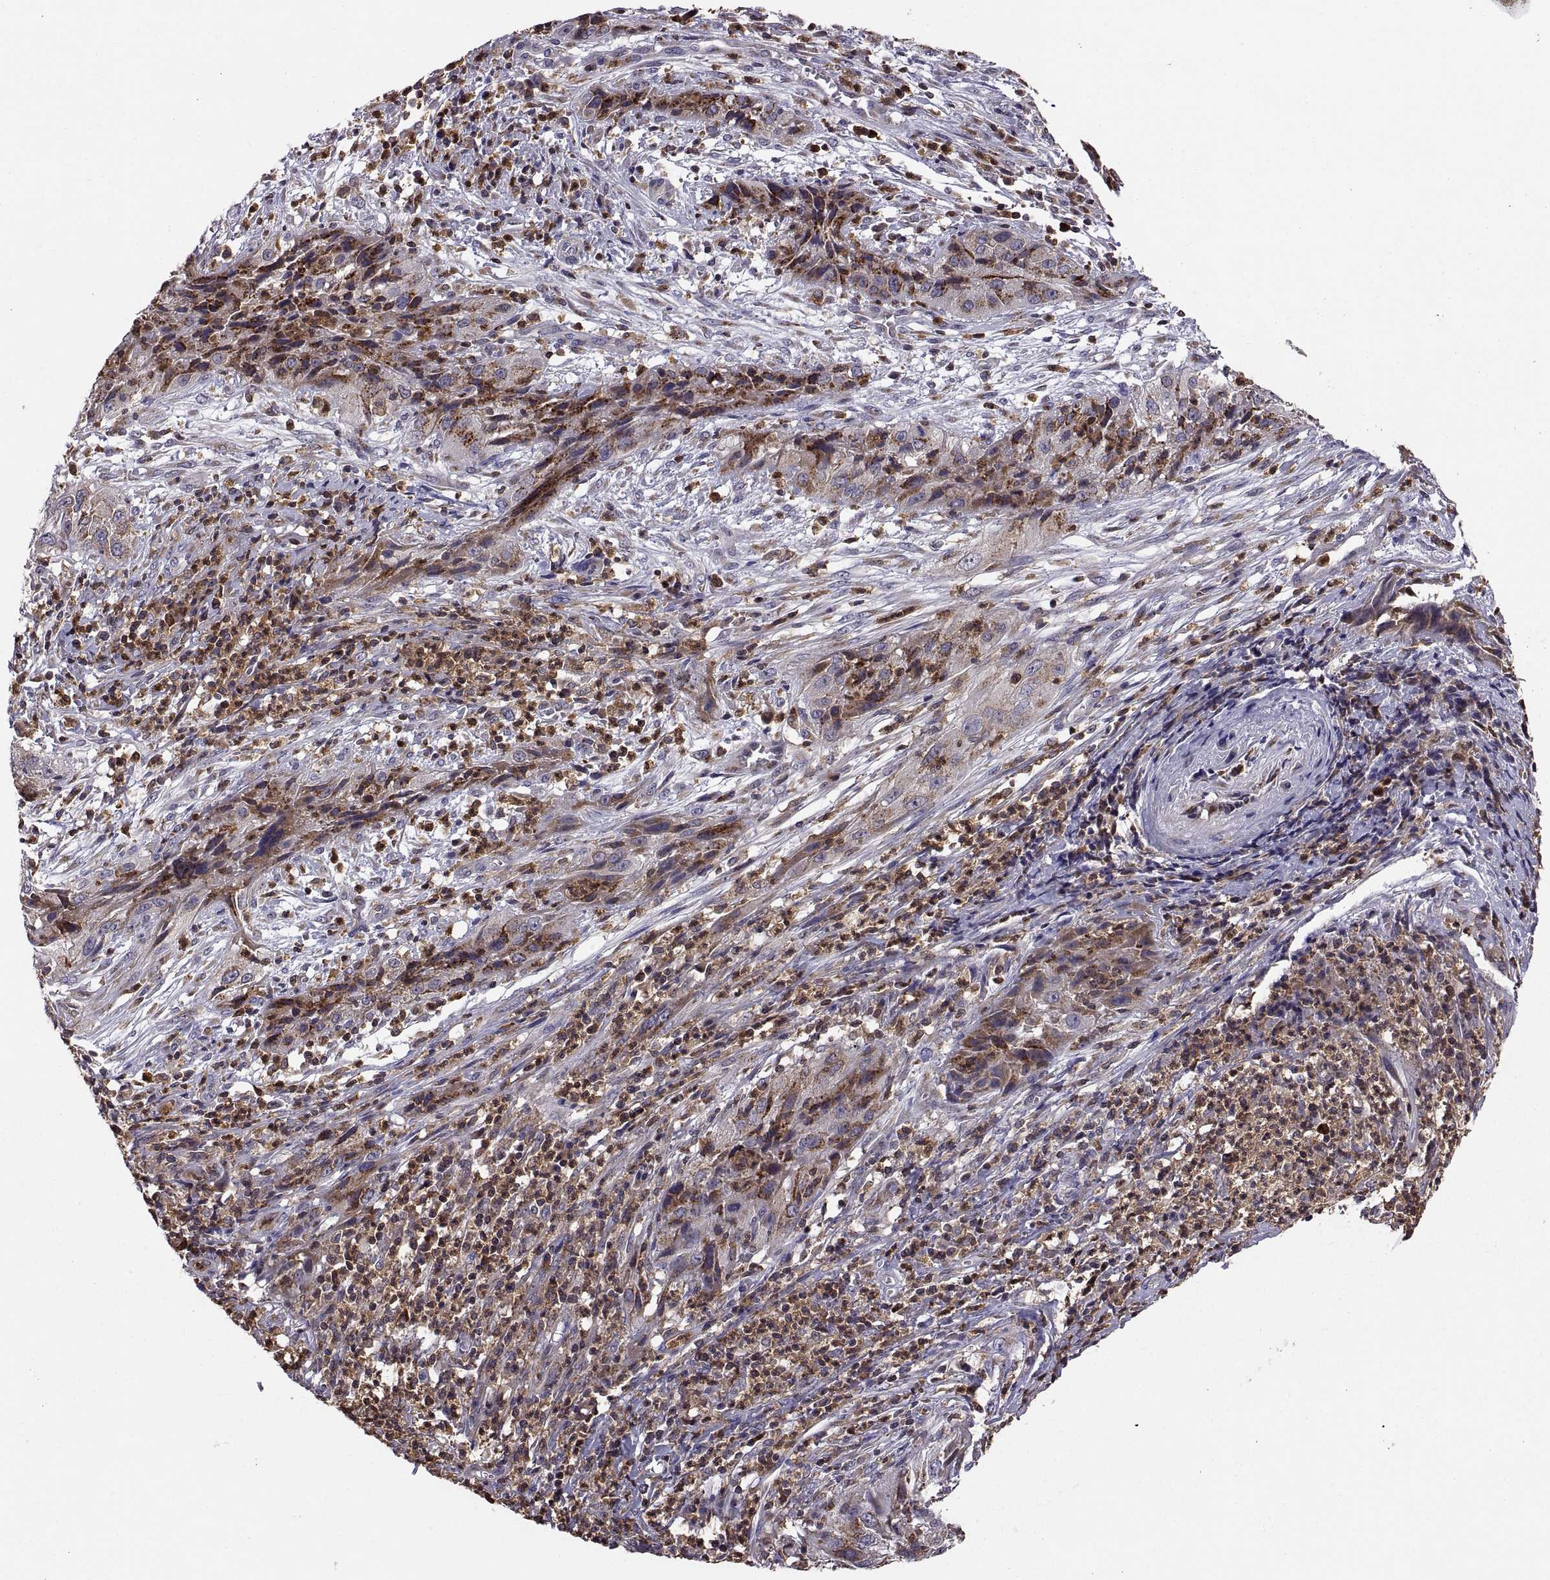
{"staining": {"intensity": "moderate", "quantity": ">75%", "location": "cytoplasmic/membranous"}, "tissue": "cervical cancer", "cell_type": "Tumor cells", "image_type": "cancer", "snomed": [{"axis": "morphology", "description": "Squamous cell carcinoma, NOS"}, {"axis": "topography", "description": "Cervix"}], "caption": "Tumor cells show medium levels of moderate cytoplasmic/membranous expression in about >75% of cells in human squamous cell carcinoma (cervical).", "gene": "ACAP1", "patient": {"sex": "female", "age": 32}}